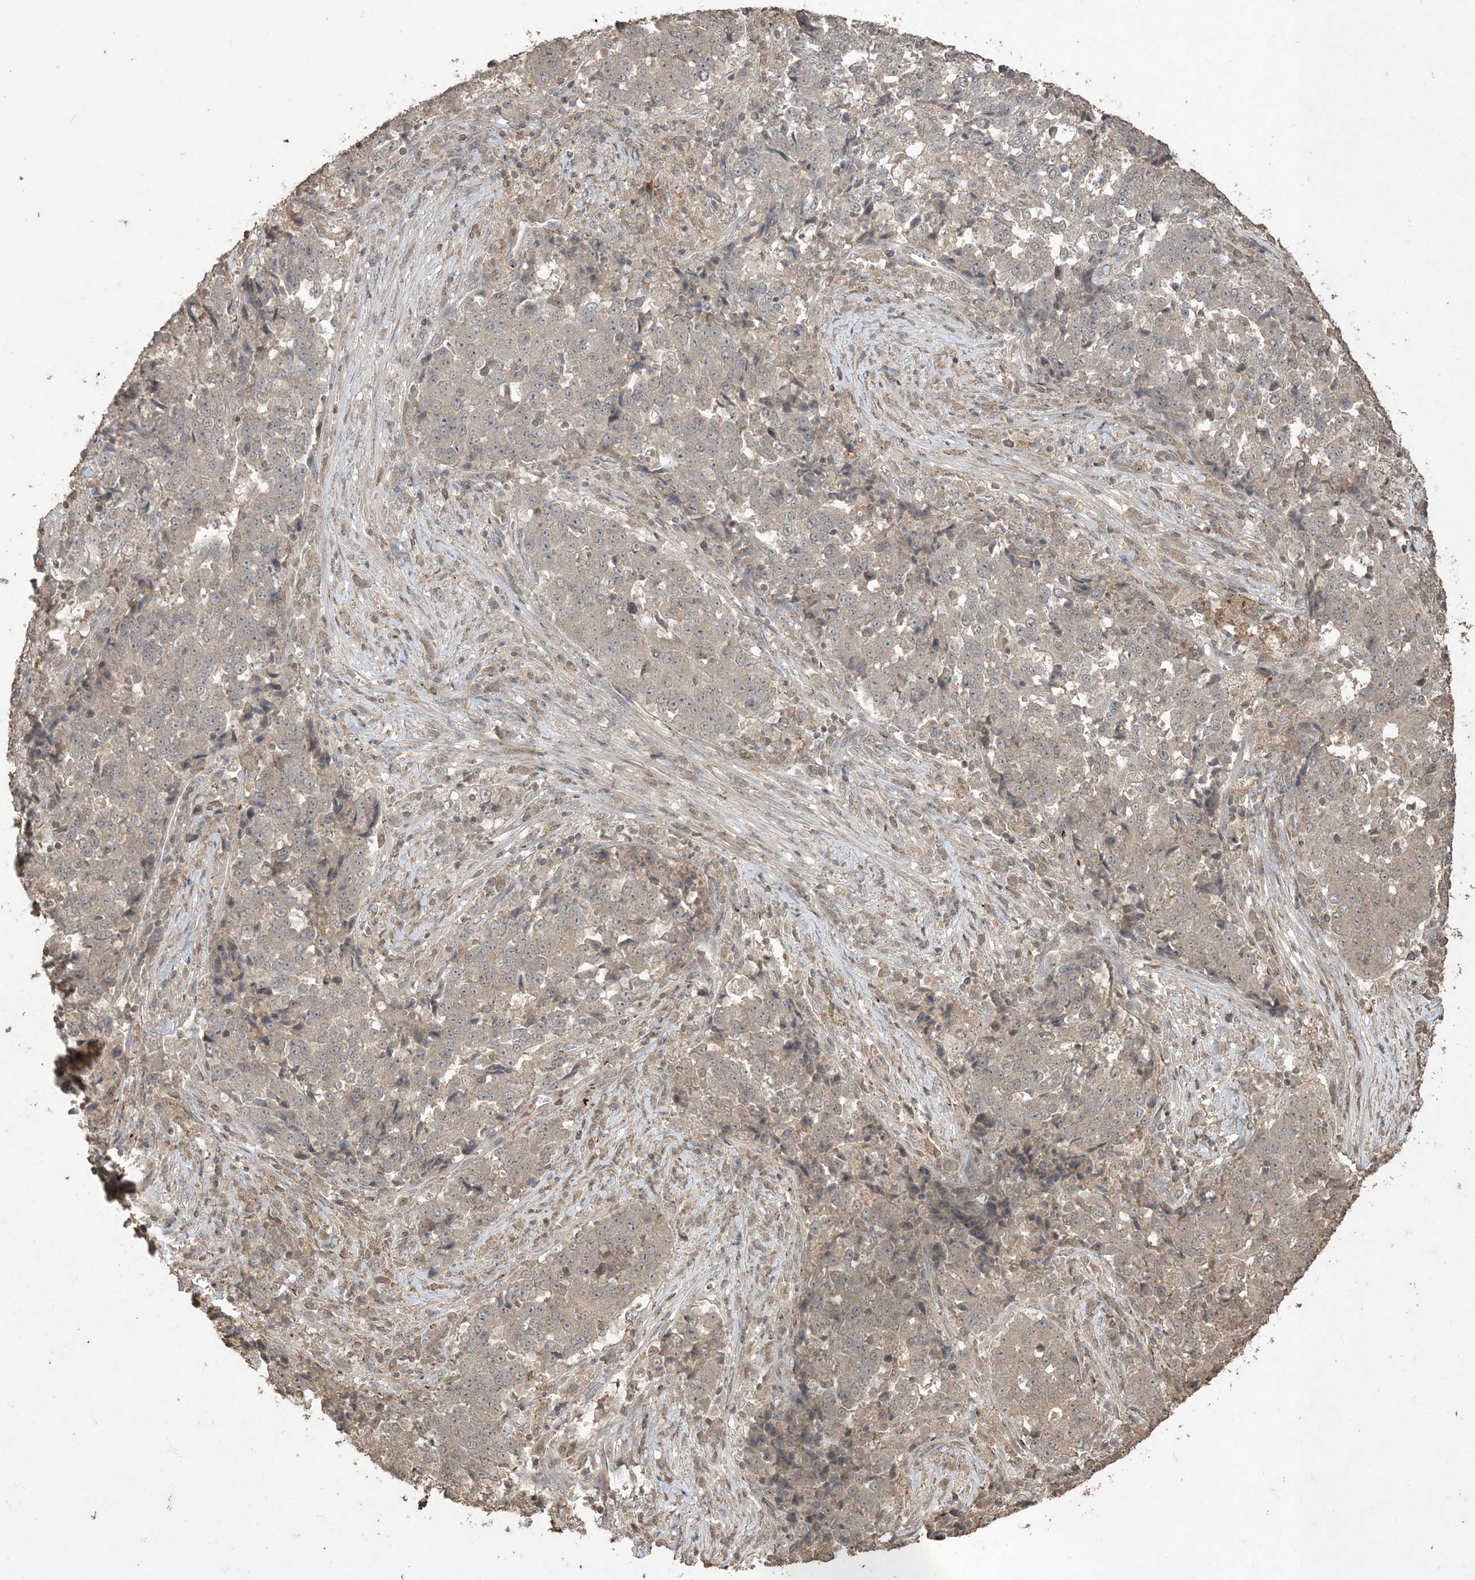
{"staining": {"intensity": "negative", "quantity": "none", "location": "none"}, "tissue": "stomach cancer", "cell_type": "Tumor cells", "image_type": "cancer", "snomed": [{"axis": "morphology", "description": "Adenocarcinoma, NOS"}, {"axis": "topography", "description": "Stomach"}], "caption": "Human stomach adenocarcinoma stained for a protein using immunohistochemistry (IHC) shows no staining in tumor cells.", "gene": "EFCAB8", "patient": {"sex": "male", "age": 59}}